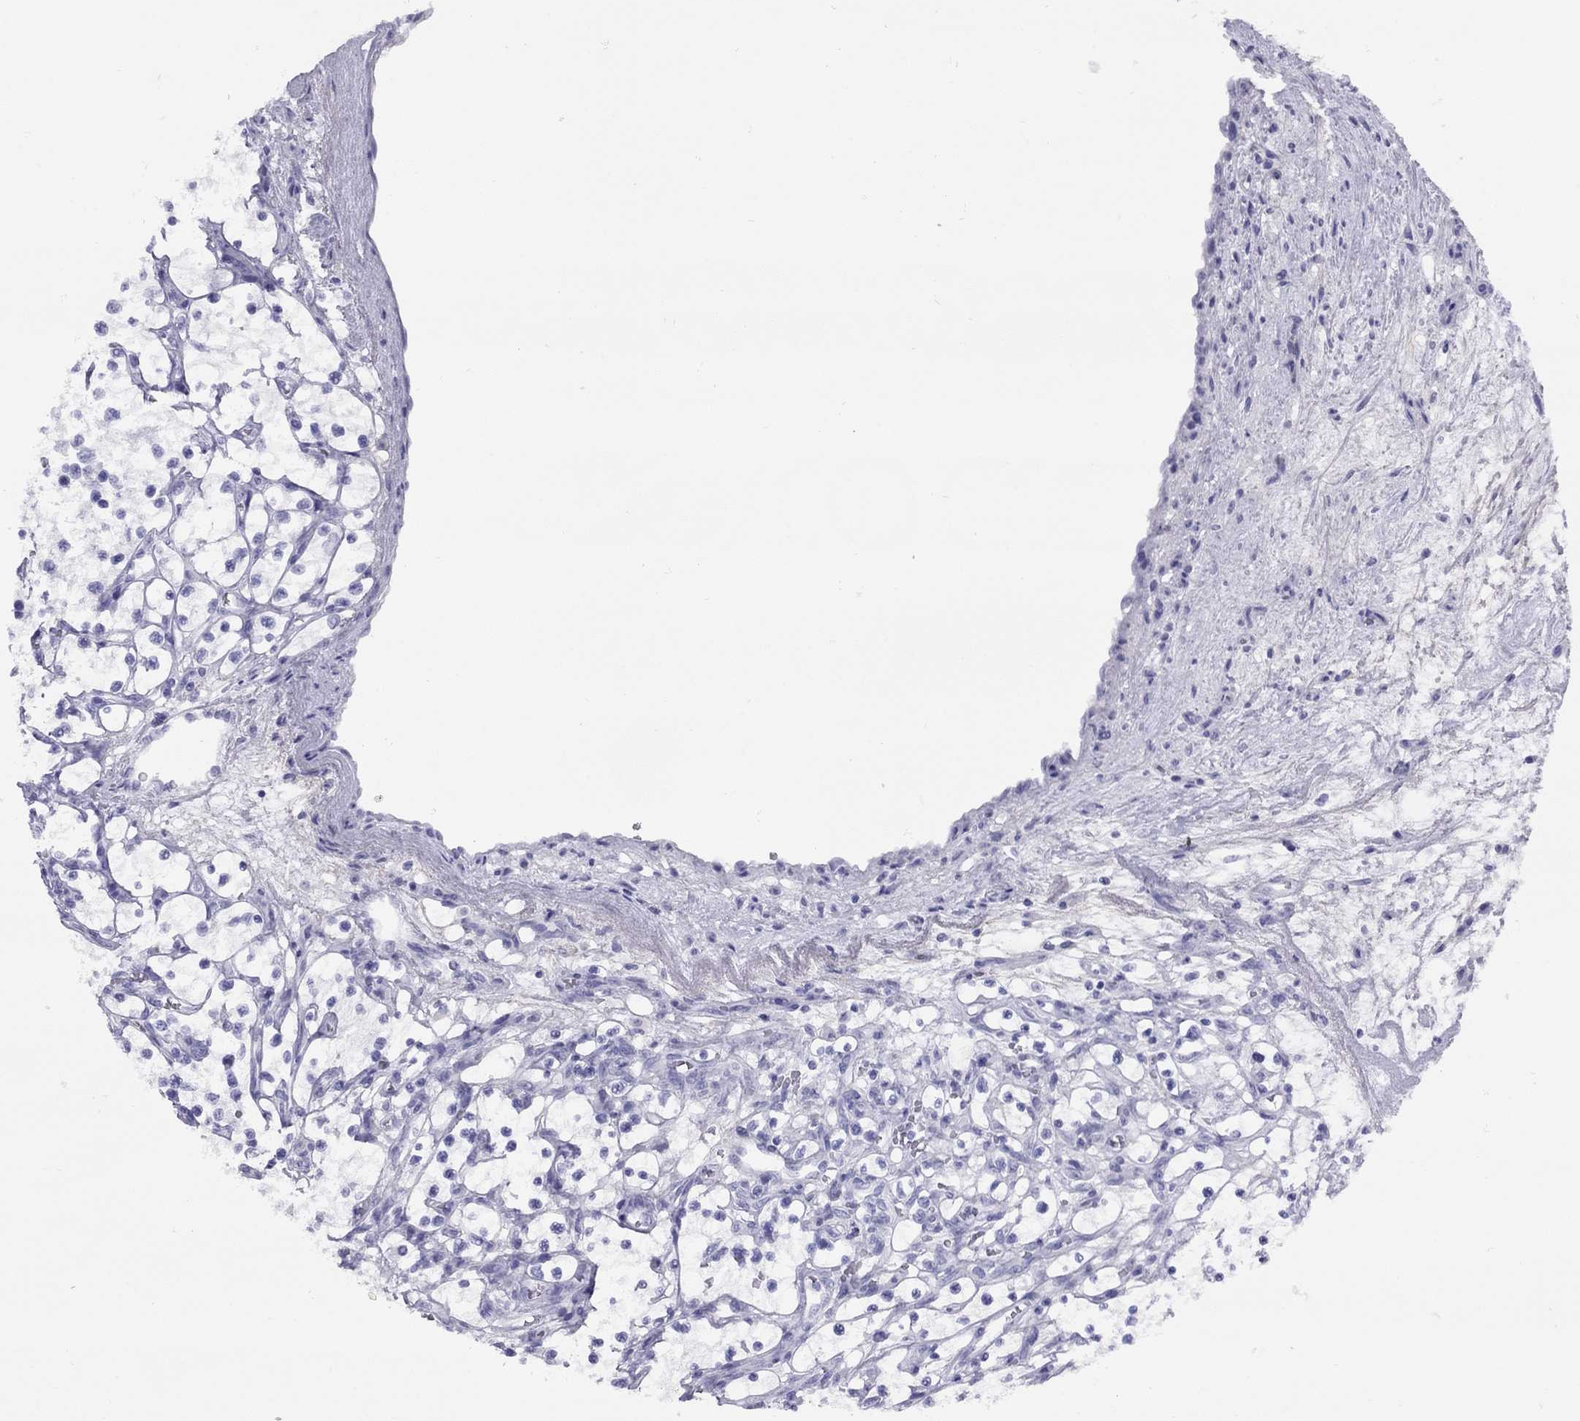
{"staining": {"intensity": "negative", "quantity": "none", "location": "none"}, "tissue": "renal cancer", "cell_type": "Tumor cells", "image_type": "cancer", "snomed": [{"axis": "morphology", "description": "Adenocarcinoma, NOS"}, {"axis": "topography", "description": "Kidney"}], "caption": "Human renal cancer (adenocarcinoma) stained for a protein using IHC displays no expression in tumor cells.", "gene": "GRIA2", "patient": {"sex": "female", "age": 69}}